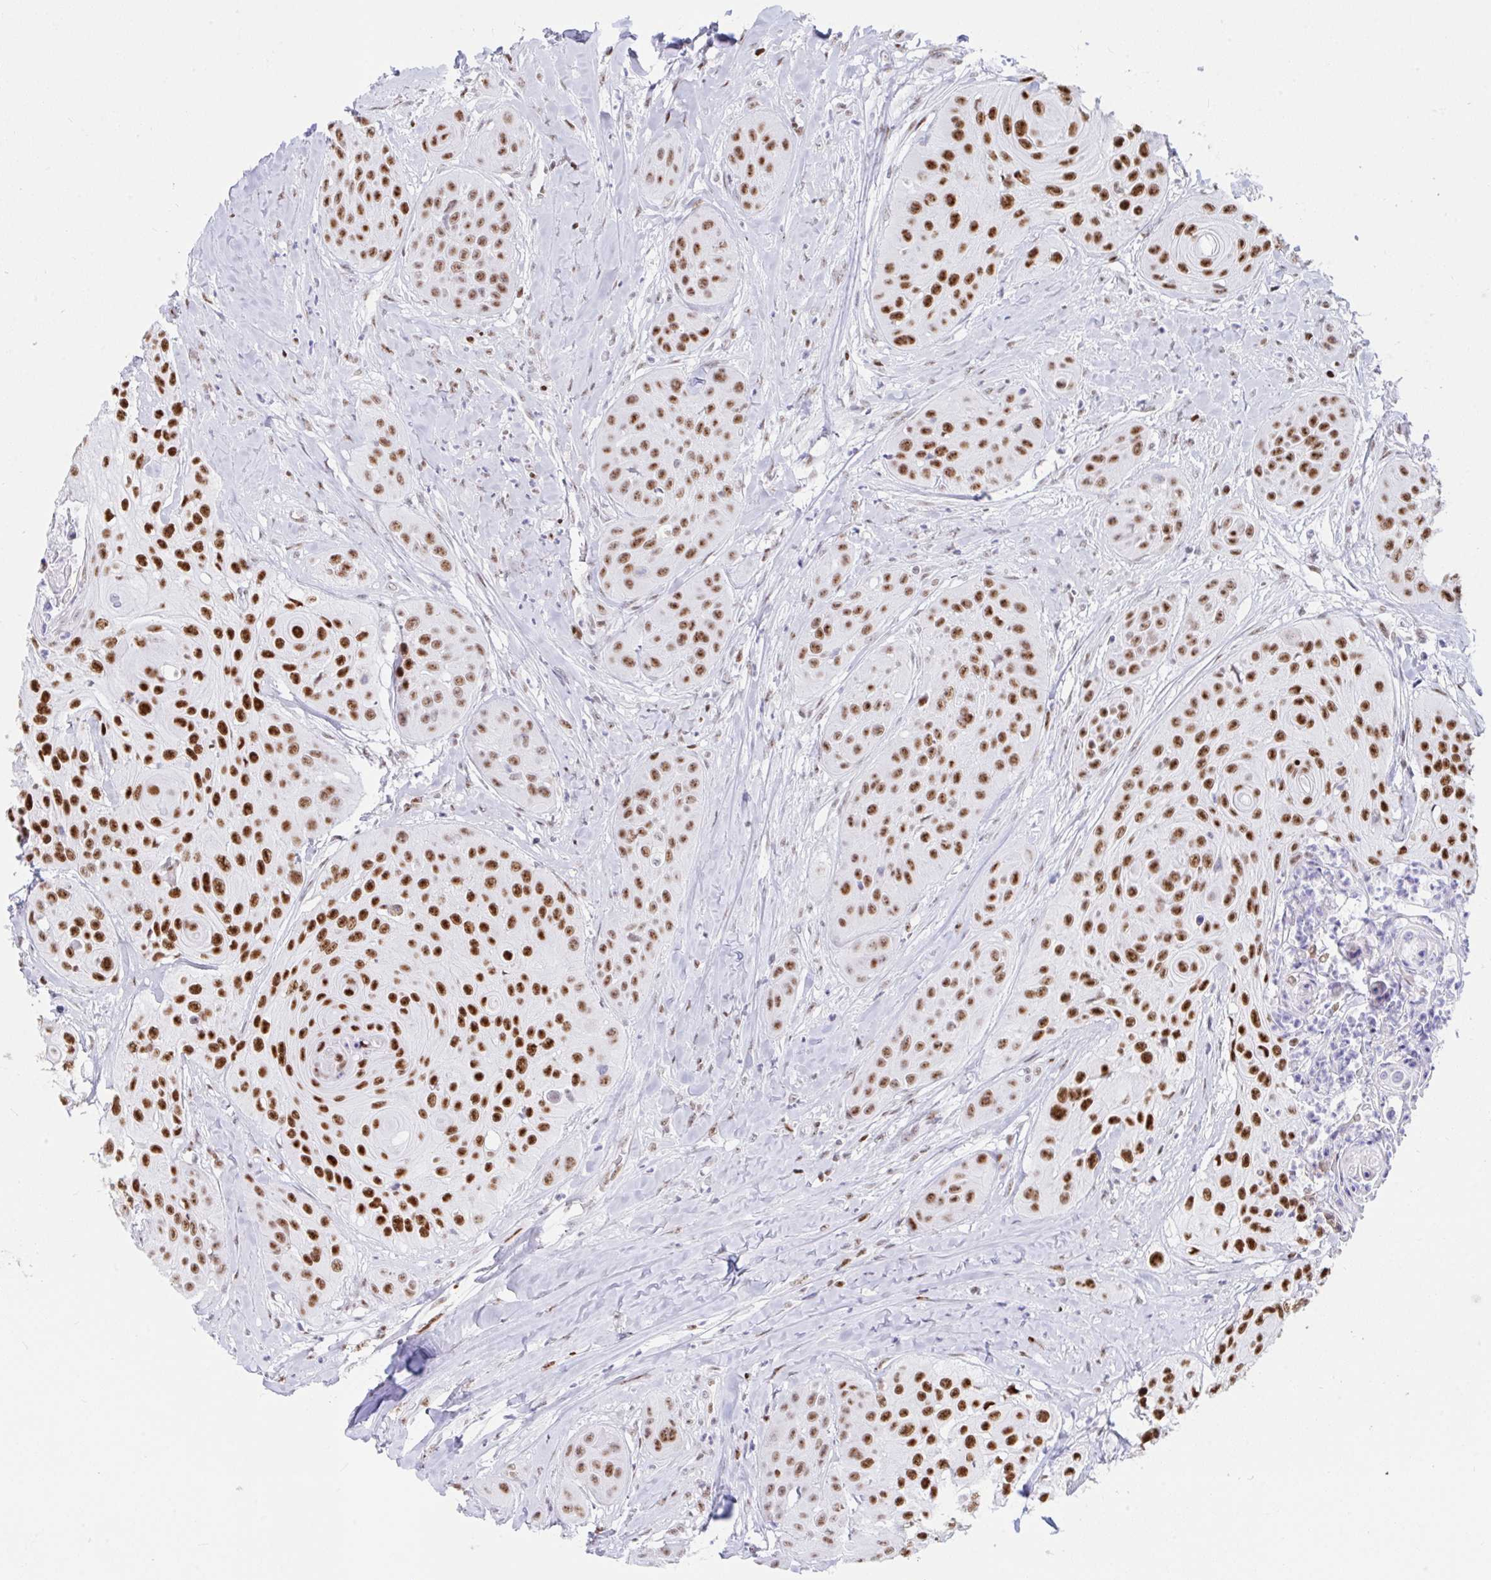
{"staining": {"intensity": "strong", "quantity": ">75%", "location": "nuclear"}, "tissue": "head and neck cancer", "cell_type": "Tumor cells", "image_type": "cancer", "snomed": [{"axis": "morphology", "description": "Squamous cell carcinoma, NOS"}, {"axis": "topography", "description": "Head-Neck"}], "caption": "Head and neck squamous cell carcinoma was stained to show a protein in brown. There is high levels of strong nuclear expression in about >75% of tumor cells.", "gene": "IKZF2", "patient": {"sex": "male", "age": 83}}